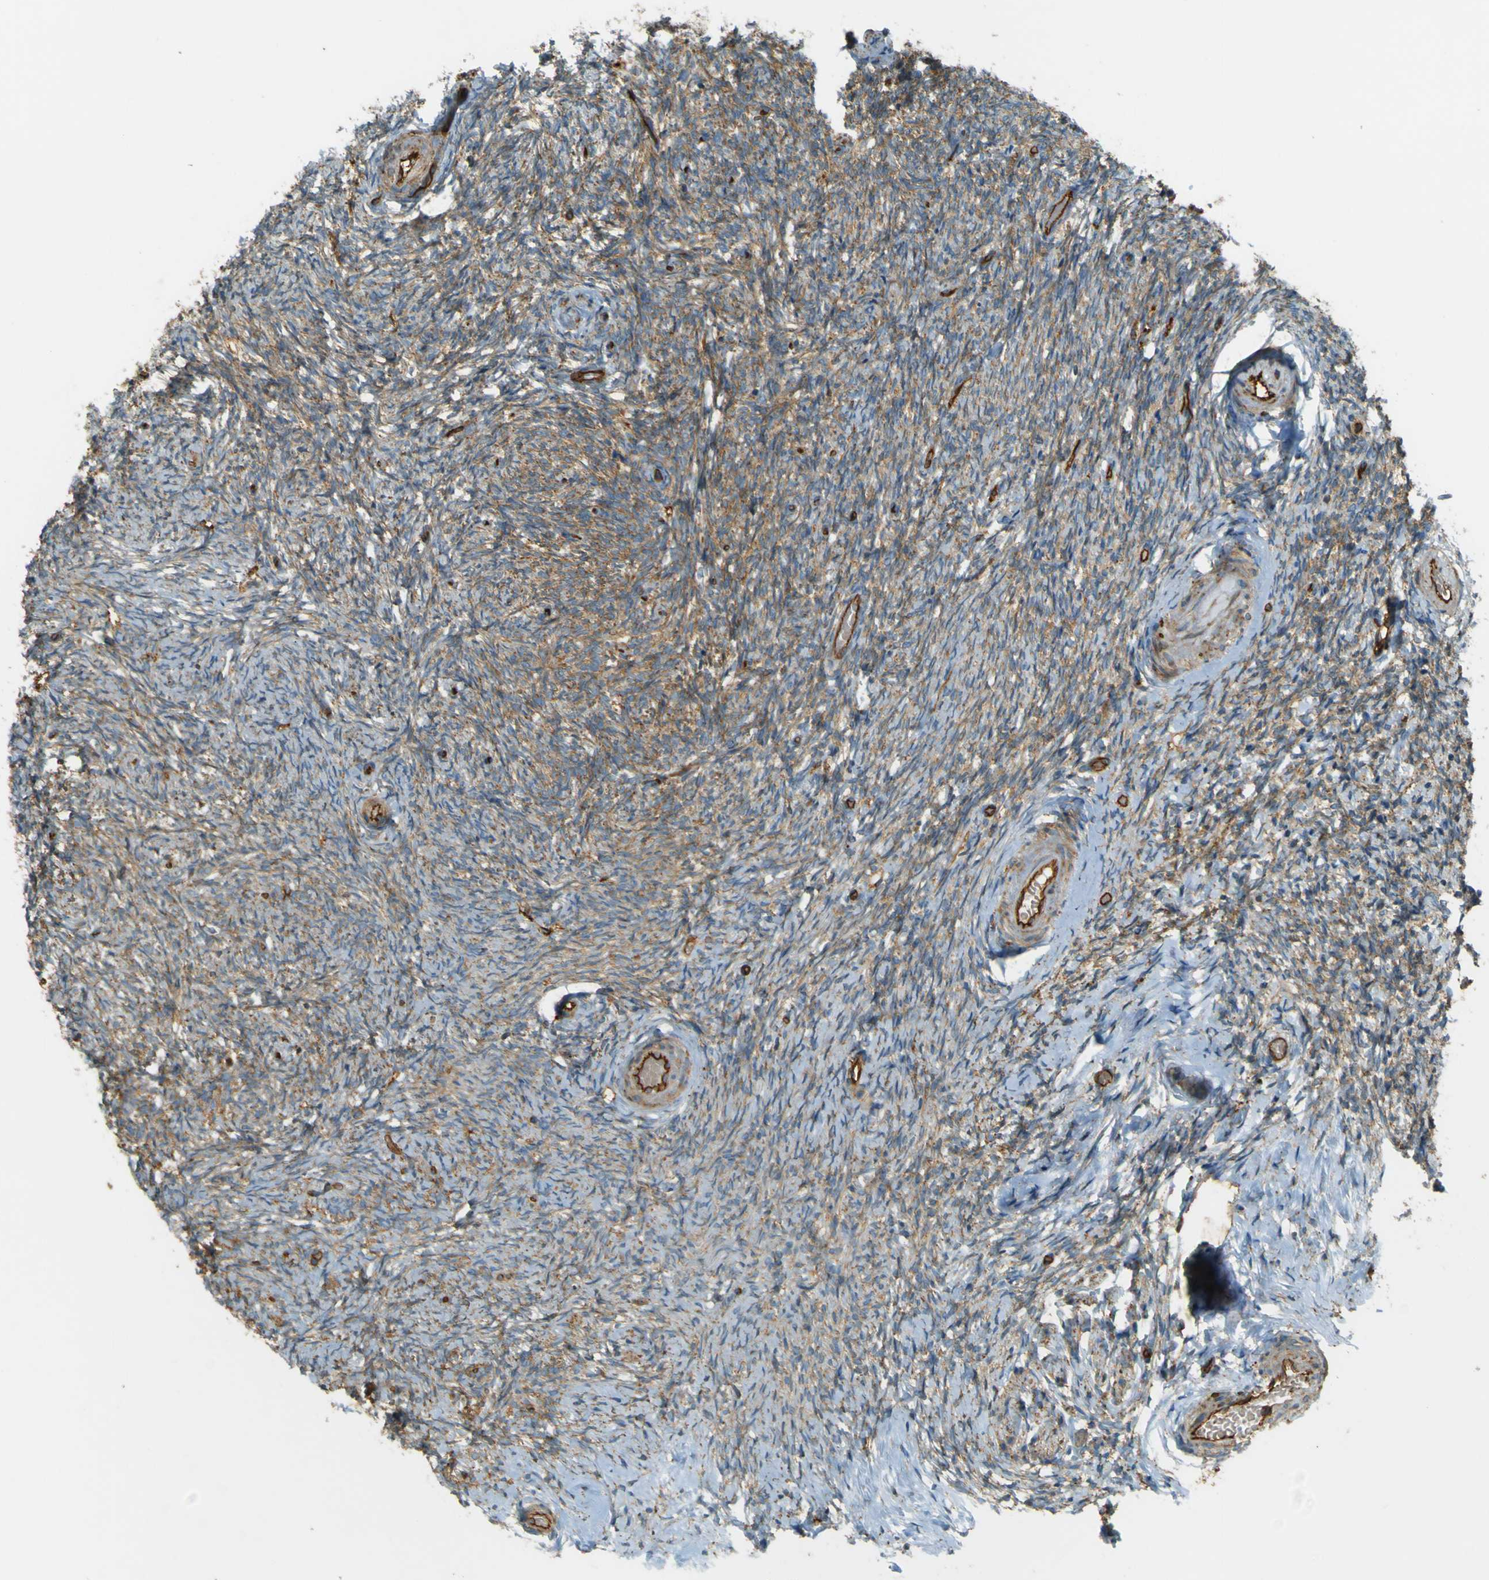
{"staining": {"intensity": "weak", "quantity": ">75%", "location": "cytoplasmic/membranous"}, "tissue": "ovary", "cell_type": "Ovarian stroma cells", "image_type": "normal", "snomed": [{"axis": "morphology", "description": "Normal tissue, NOS"}, {"axis": "topography", "description": "Ovary"}], "caption": "Human ovary stained for a protein (brown) reveals weak cytoplasmic/membranous positive positivity in approximately >75% of ovarian stroma cells.", "gene": "DNAJC5", "patient": {"sex": "female", "age": 60}}